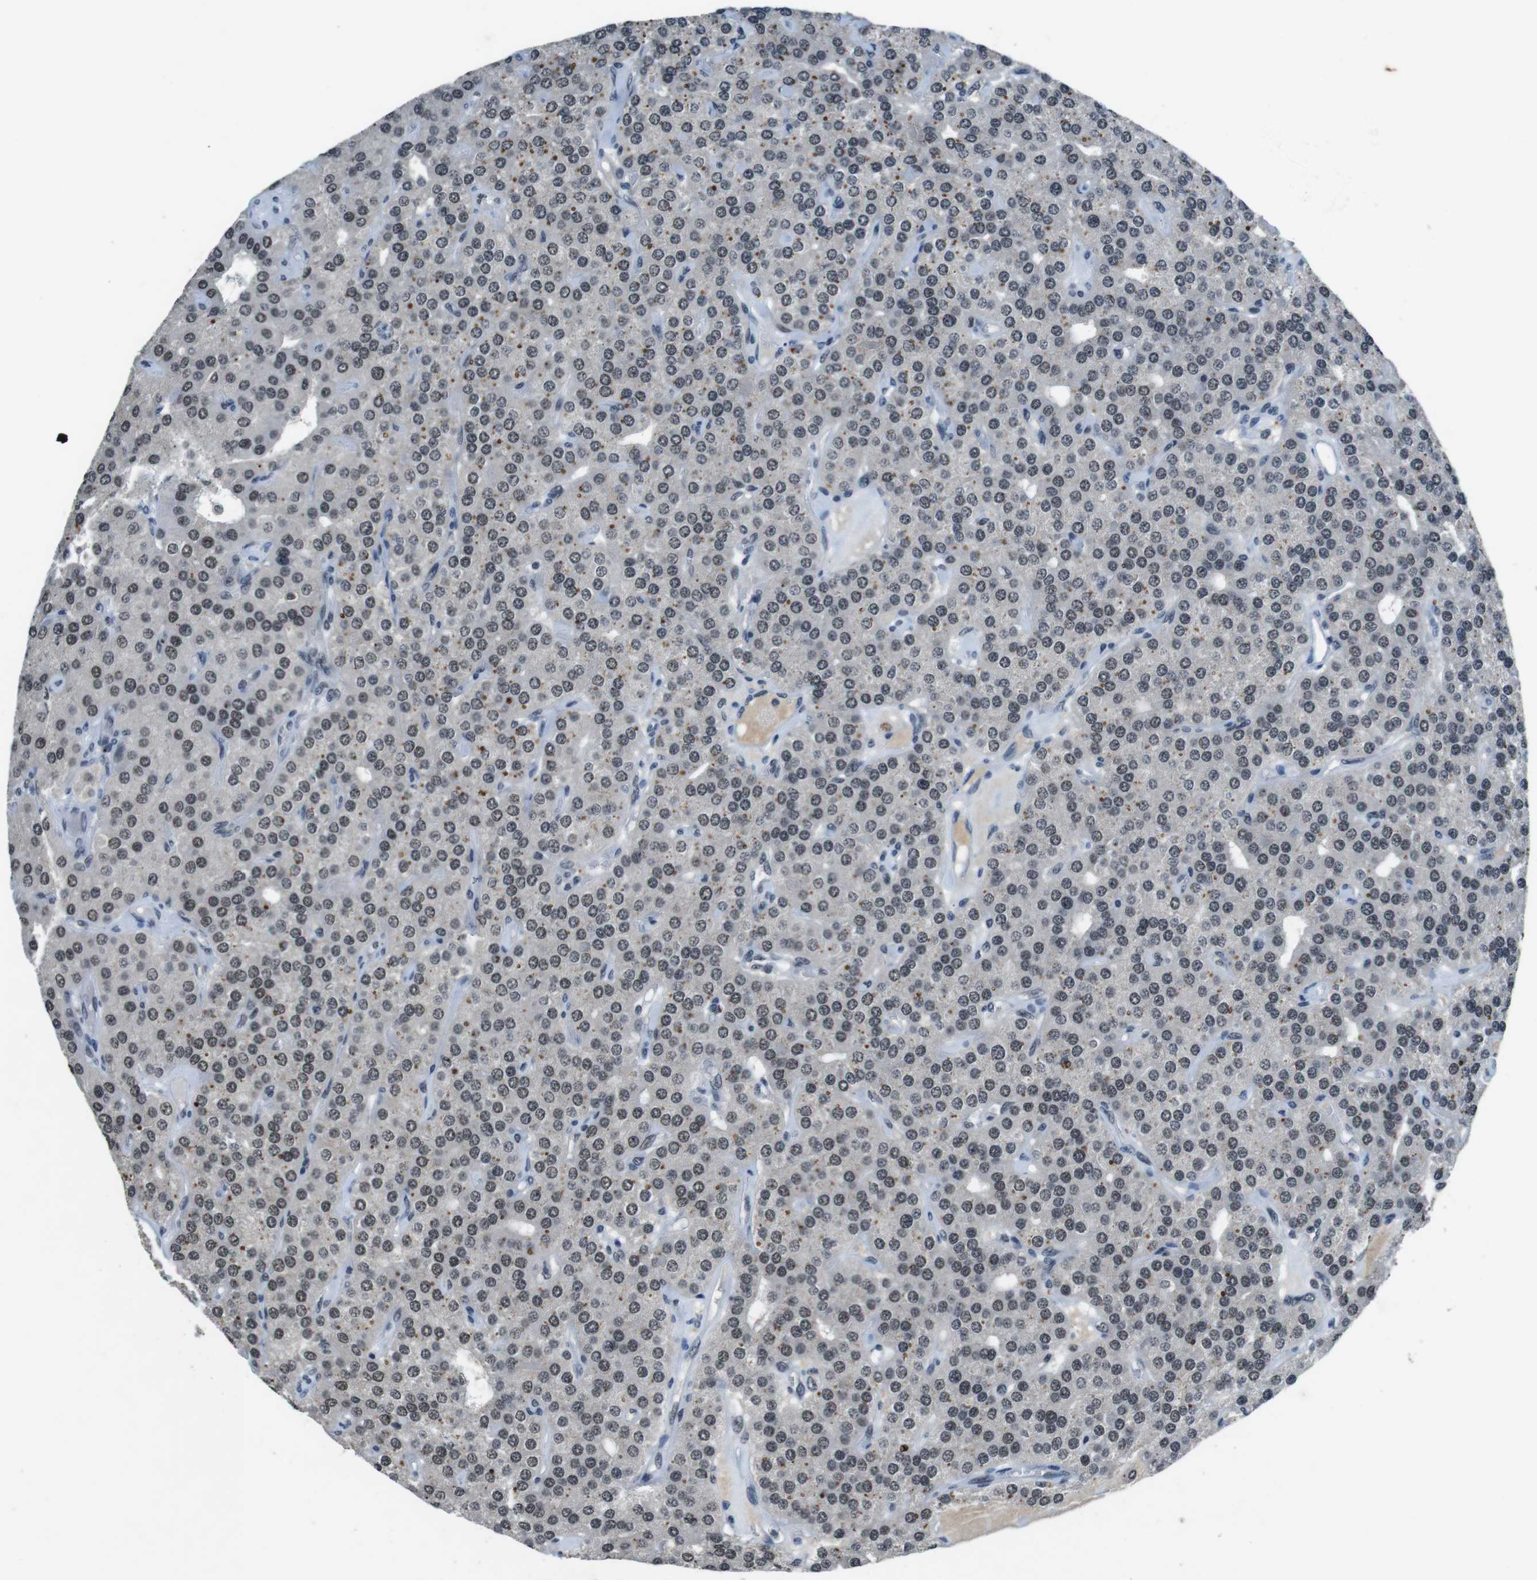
{"staining": {"intensity": "moderate", "quantity": "25%-75%", "location": "cytoplasmic/membranous,nuclear"}, "tissue": "parathyroid gland", "cell_type": "Glandular cells", "image_type": "normal", "snomed": [{"axis": "morphology", "description": "Normal tissue, NOS"}, {"axis": "morphology", "description": "Adenoma, NOS"}, {"axis": "topography", "description": "Parathyroid gland"}], "caption": "This histopathology image demonstrates IHC staining of unremarkable parathyroid gland, with medium moderate cytoplasmic/membranous,nuclear expression in about 25%-75% of glandular cells.", "gene": "USP7", "patient": {"sex": "female", "age": 86}}